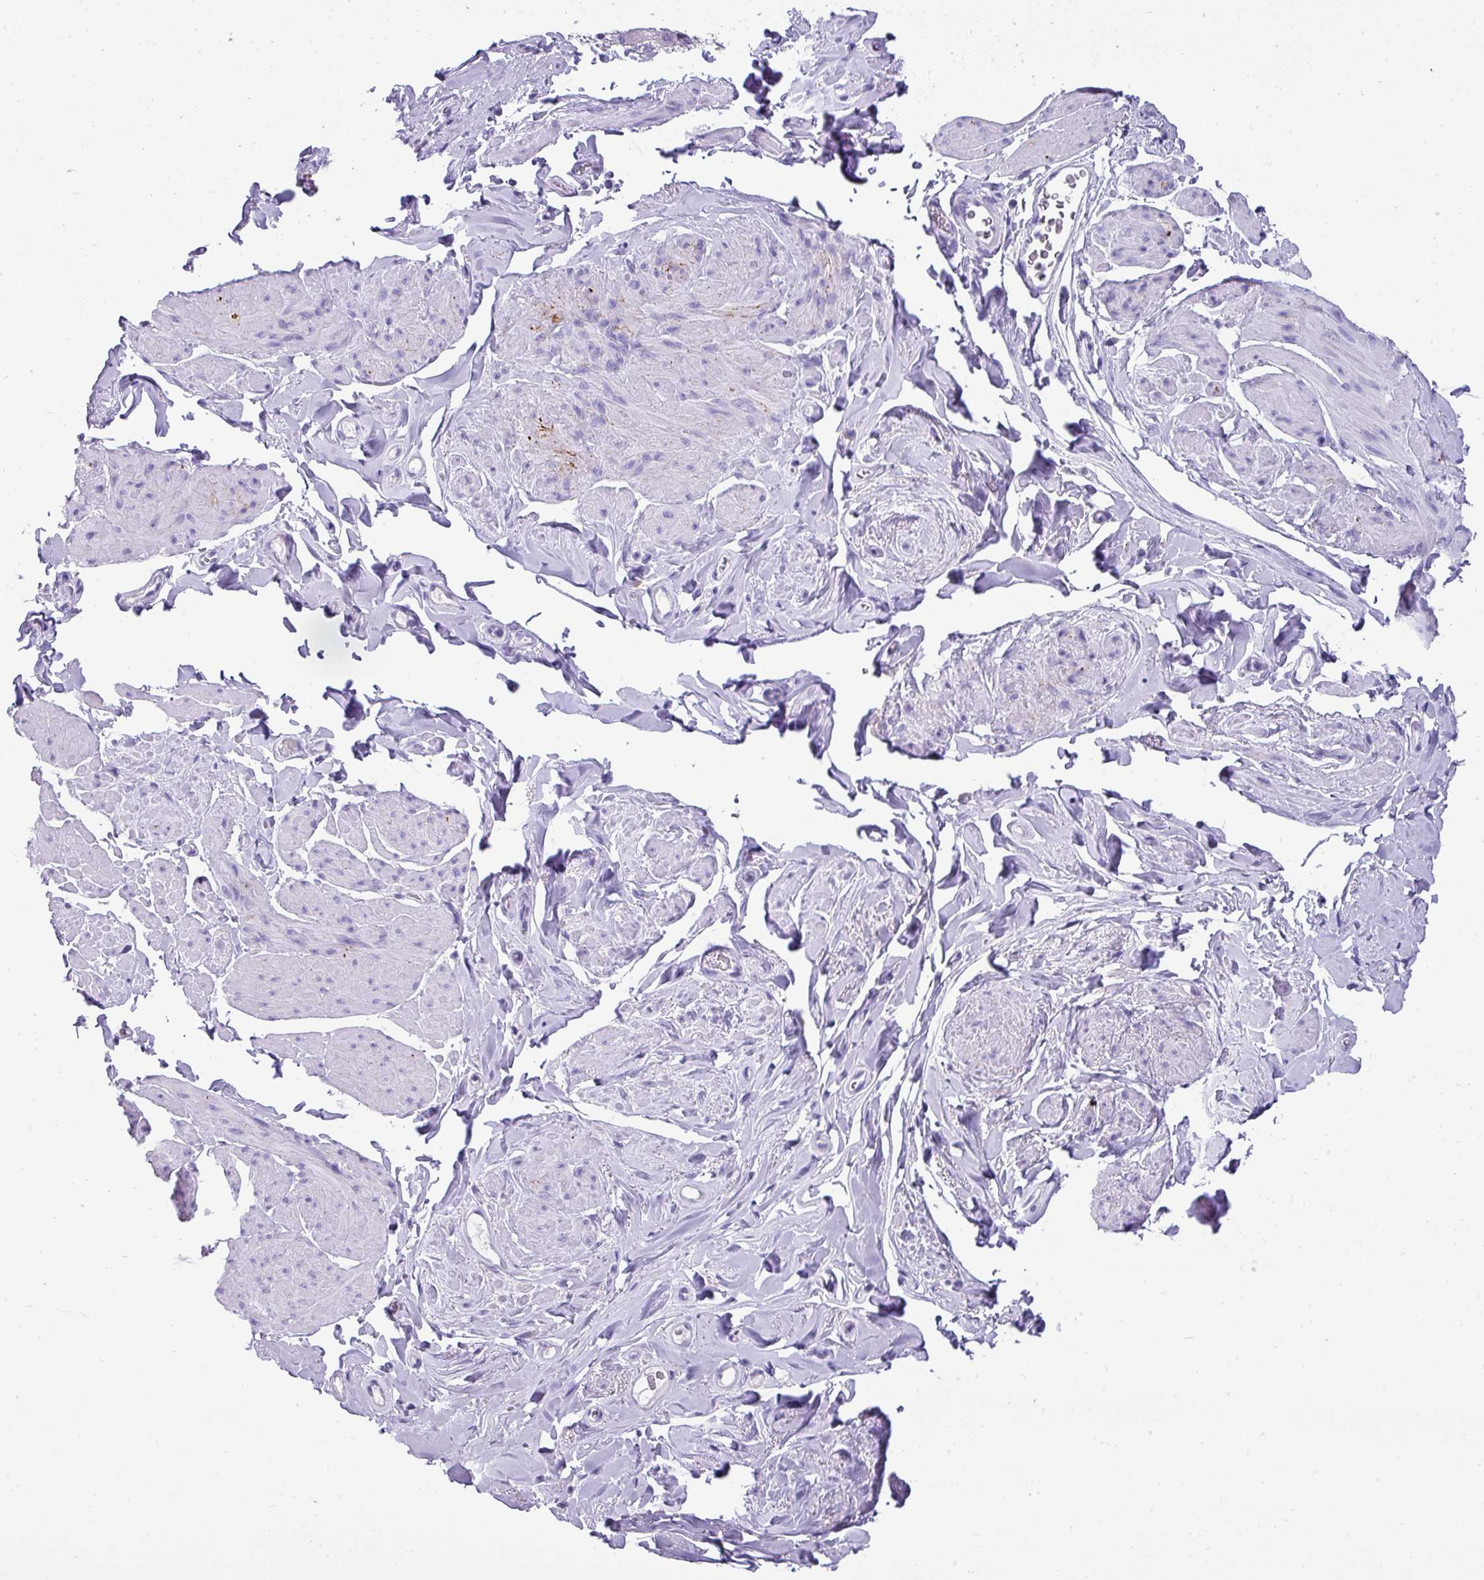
{"staining": {"intensity": "negative", "quantity": "none", "location": "none"}, "tissue": "smooth muscle", "cell_type": "Smooth muscle cells", "image_type": "normal", "snomed": [{"axis": "morphology", "description": "Normal tissue, NOS"}, {"axis": "topography", "description": "Smooth muscle"}, {"axis": "topography", "description": "Peripheral nerve tissue"}], "caption": "Immunohistochemical staining of normal smooth muscle reveals no significant positivity in smooth muscle cells.", "gene": "ZNF568", "patient": {"sex": "male", "age": 69}}